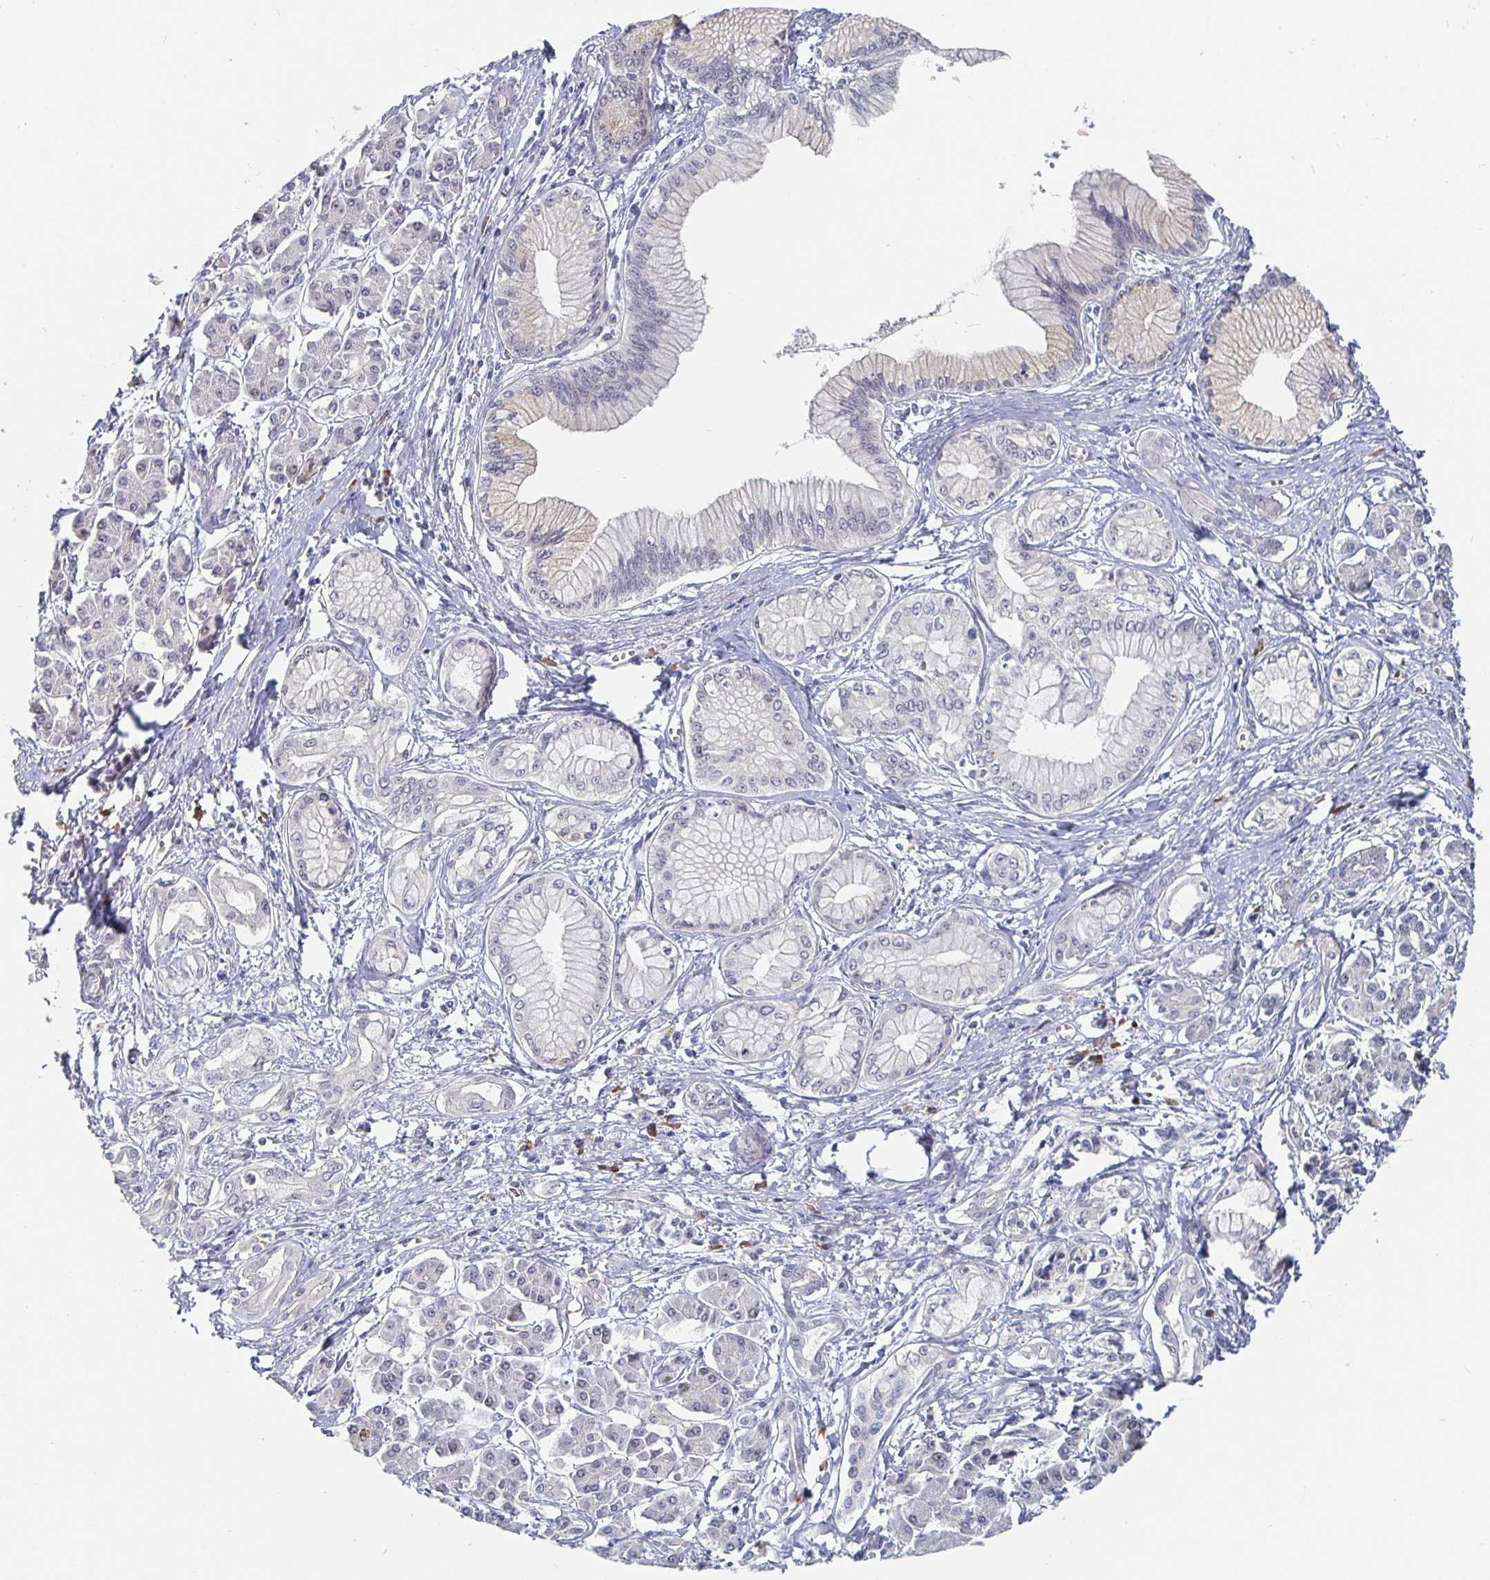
{"staining": {"intensity": "negative", "quantity": "none", "location": "none"}, "tissue": "pancreatic cancer", "cell_type": "Tumor cells", "image_type": "cancer", "snomed": [{"axis": "morphology", "description": "Adenocarcinoma, NOS"}, {"axis": "topography", "description": "Pancreas"}], "caption": "IHC image of human pancreatic cancer stained for a protein (brown), which shows no expression in tumor cells.", "gene": "MEIS1", "patient": {"sex": "female", "age": 68}}